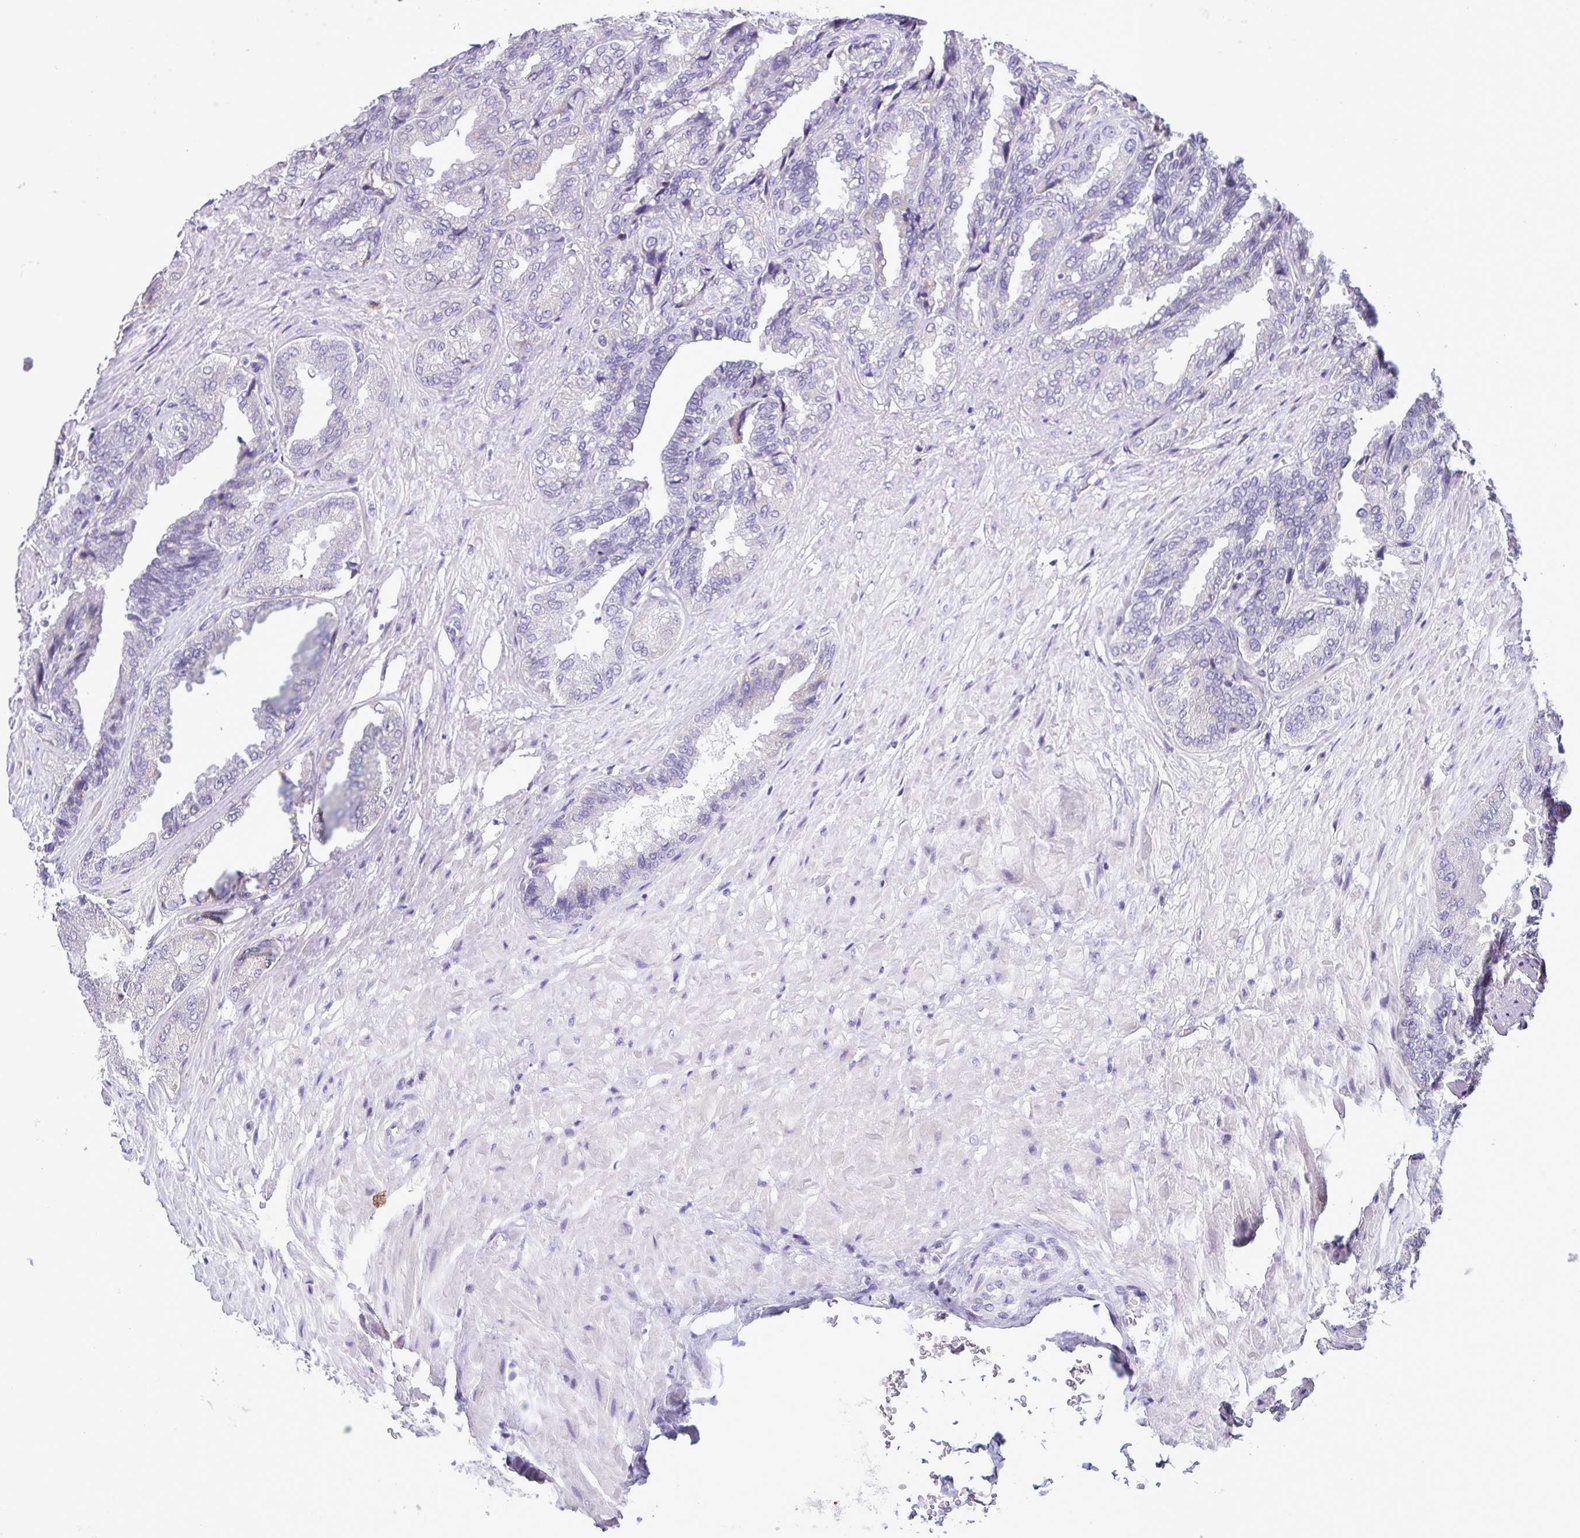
{"staining": {"intensity": "negative", "quantity": "none", "location": "none"}, "tissue": "seminal vesicle", "cell_type": "Glandular cells", "image_type": "normal", "snomed": [{"axis": "morphology", "description": "Normal tissue, NOS"}, {"axis": "topography", "description": "Seminal veicle"}], "caption": "Immunohistochemical staining of normal seminal vesicle demonstrates no significant staining in glandular cells. (DAB (3,3'-diaminobenzidine) immunohistochemistry with hematoxylin counter stain).", "gene": "IRF1", "patient": {"sex": "male", "age": 68}}